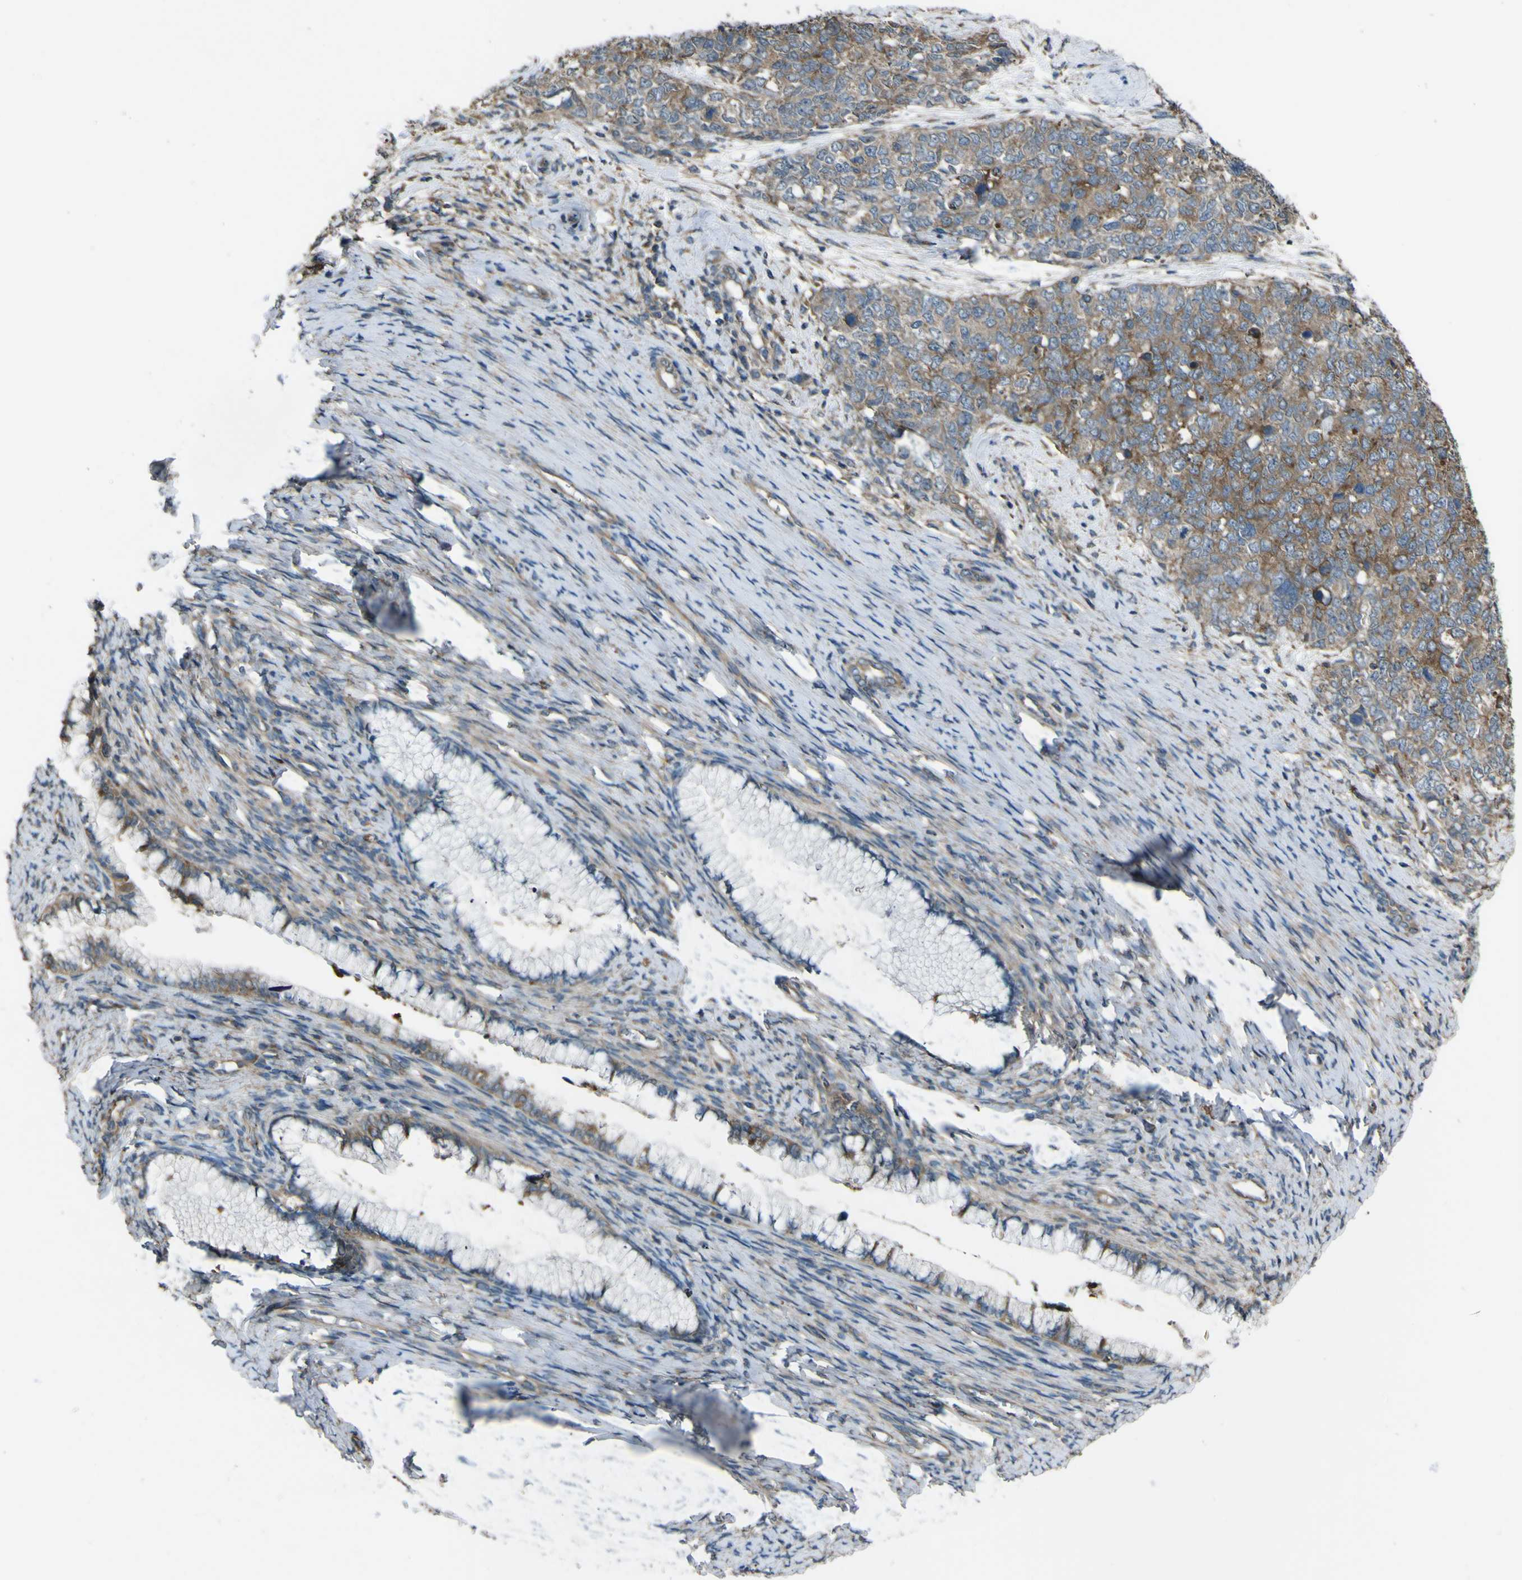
{"staining": {"intensity": "moderate", "quantity": "25%-75%", "location": "cytoplasmic/membranous"}, "tissue": "cervical cancer", "cell_type": "Tumor cells", "image_type": "cancer", "snomed": [{"axis": "morphology", "description": "Squamous cell carcinoma, NOS"}, {"axis": "topography", "description": "Cervix"}], "caption": "Immunohistochemistry (DAB) staining of cervical cancer exhibits moderate cytoplasmic/membranous protein positivity in approximately 25%-75% of tumor cells.", "gene": "NAALADL2", "patient": {"sex": "female", "age": 63}}